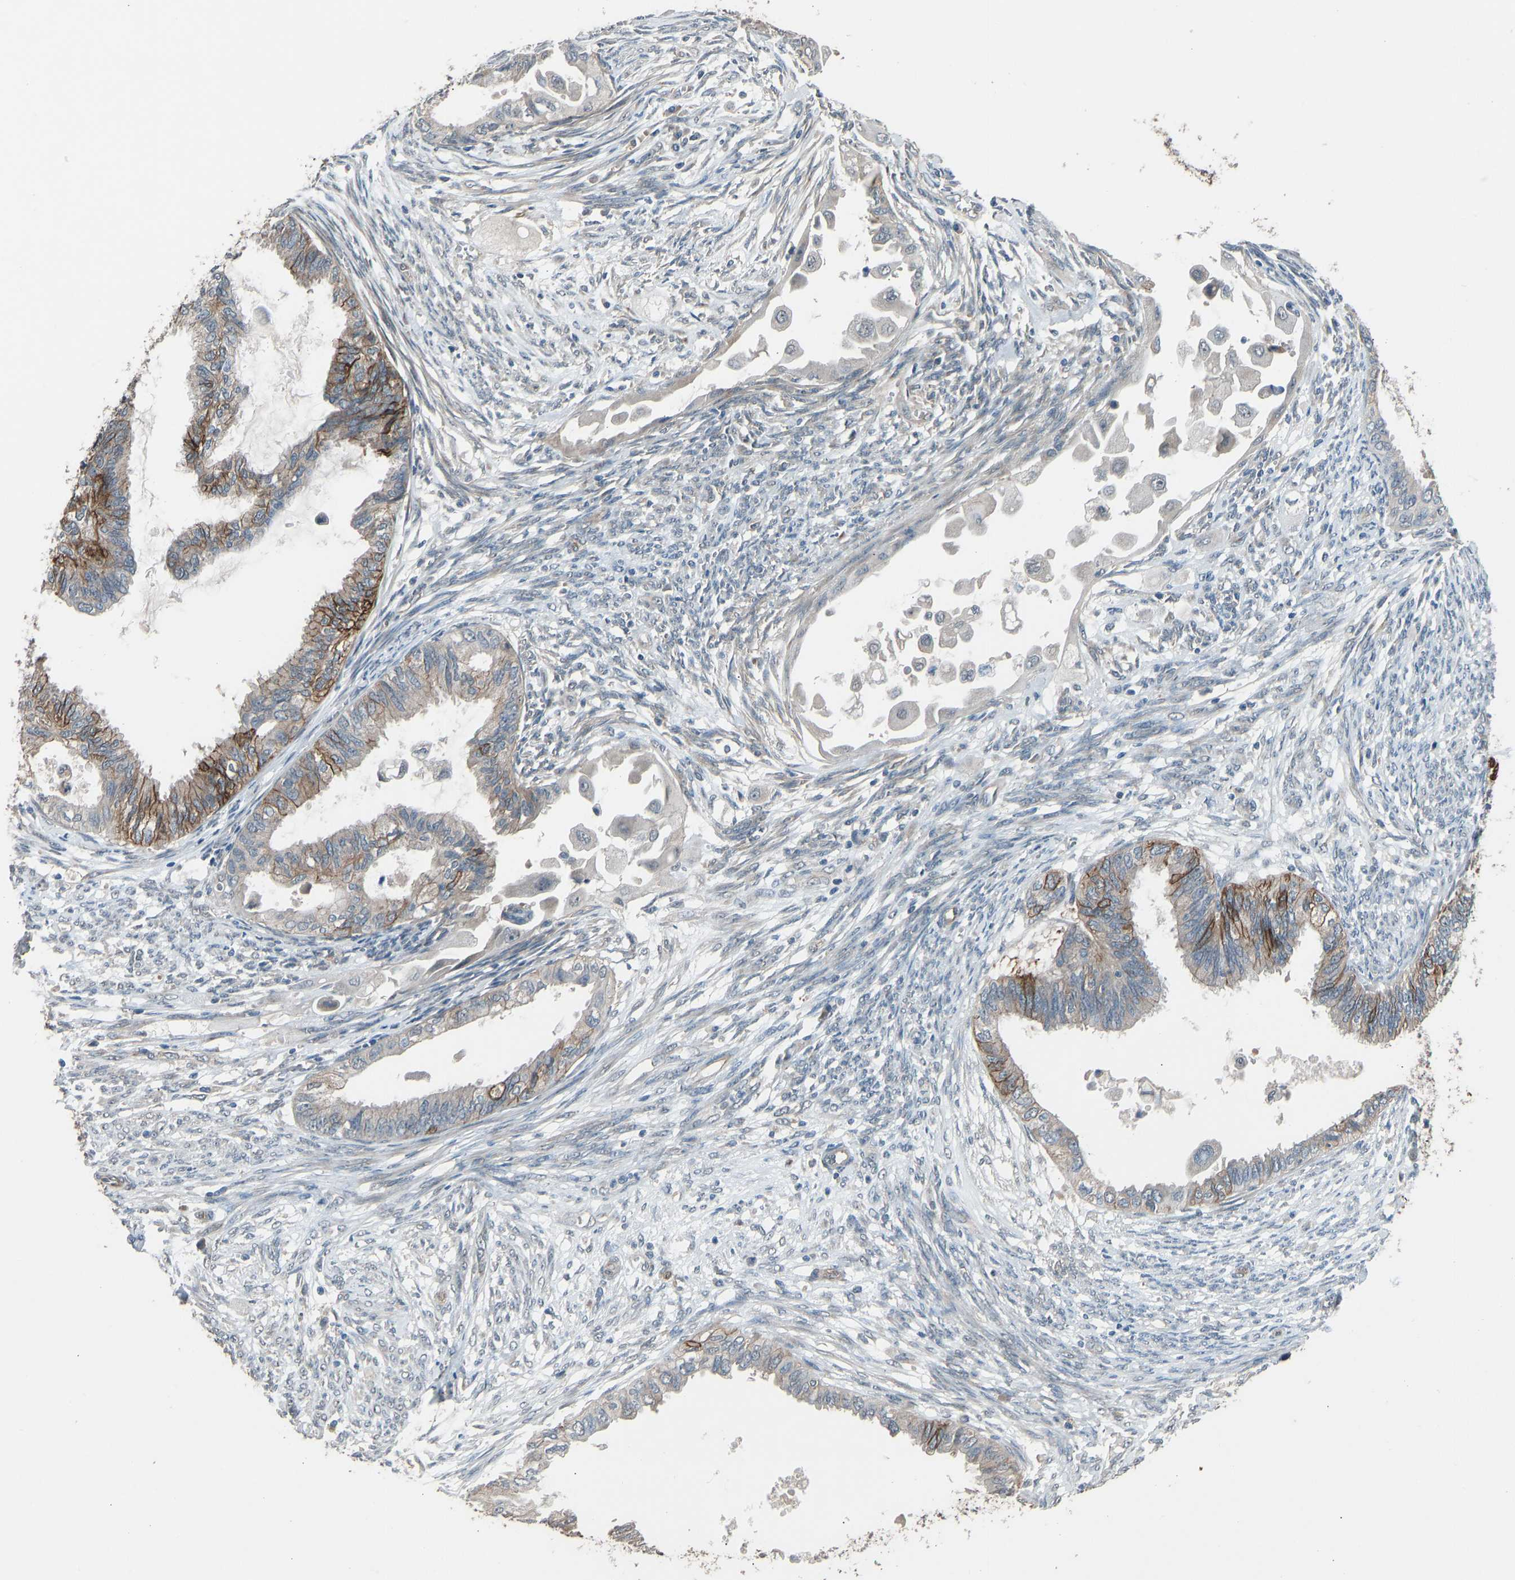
{"staining": {"intensity": "moderate", "quantity": "25%-75%", "location": "cytoplasmic/membranous"}, "tissue": "cervical cancer", "cell_type": "Tumor cells", "image_type": "cancer", "snomed": [{"axis": "morphology", "description": "Normal tissue, NOS"}, {"axis": "morphology", "description": "Adenocarcinoma, NOS"}, {"axis": "topography", "description": "Cervix"}, {"axis": "topography", "description": "Endometrium"}], "caption": "Protein staining demonstrates moderate cytoplasmic/membranous positivity in about 25%-75% of tumor cells in cervical cancer.", "gene": "SLC43A1", "patient": {"sex": "female", "age": 86}}